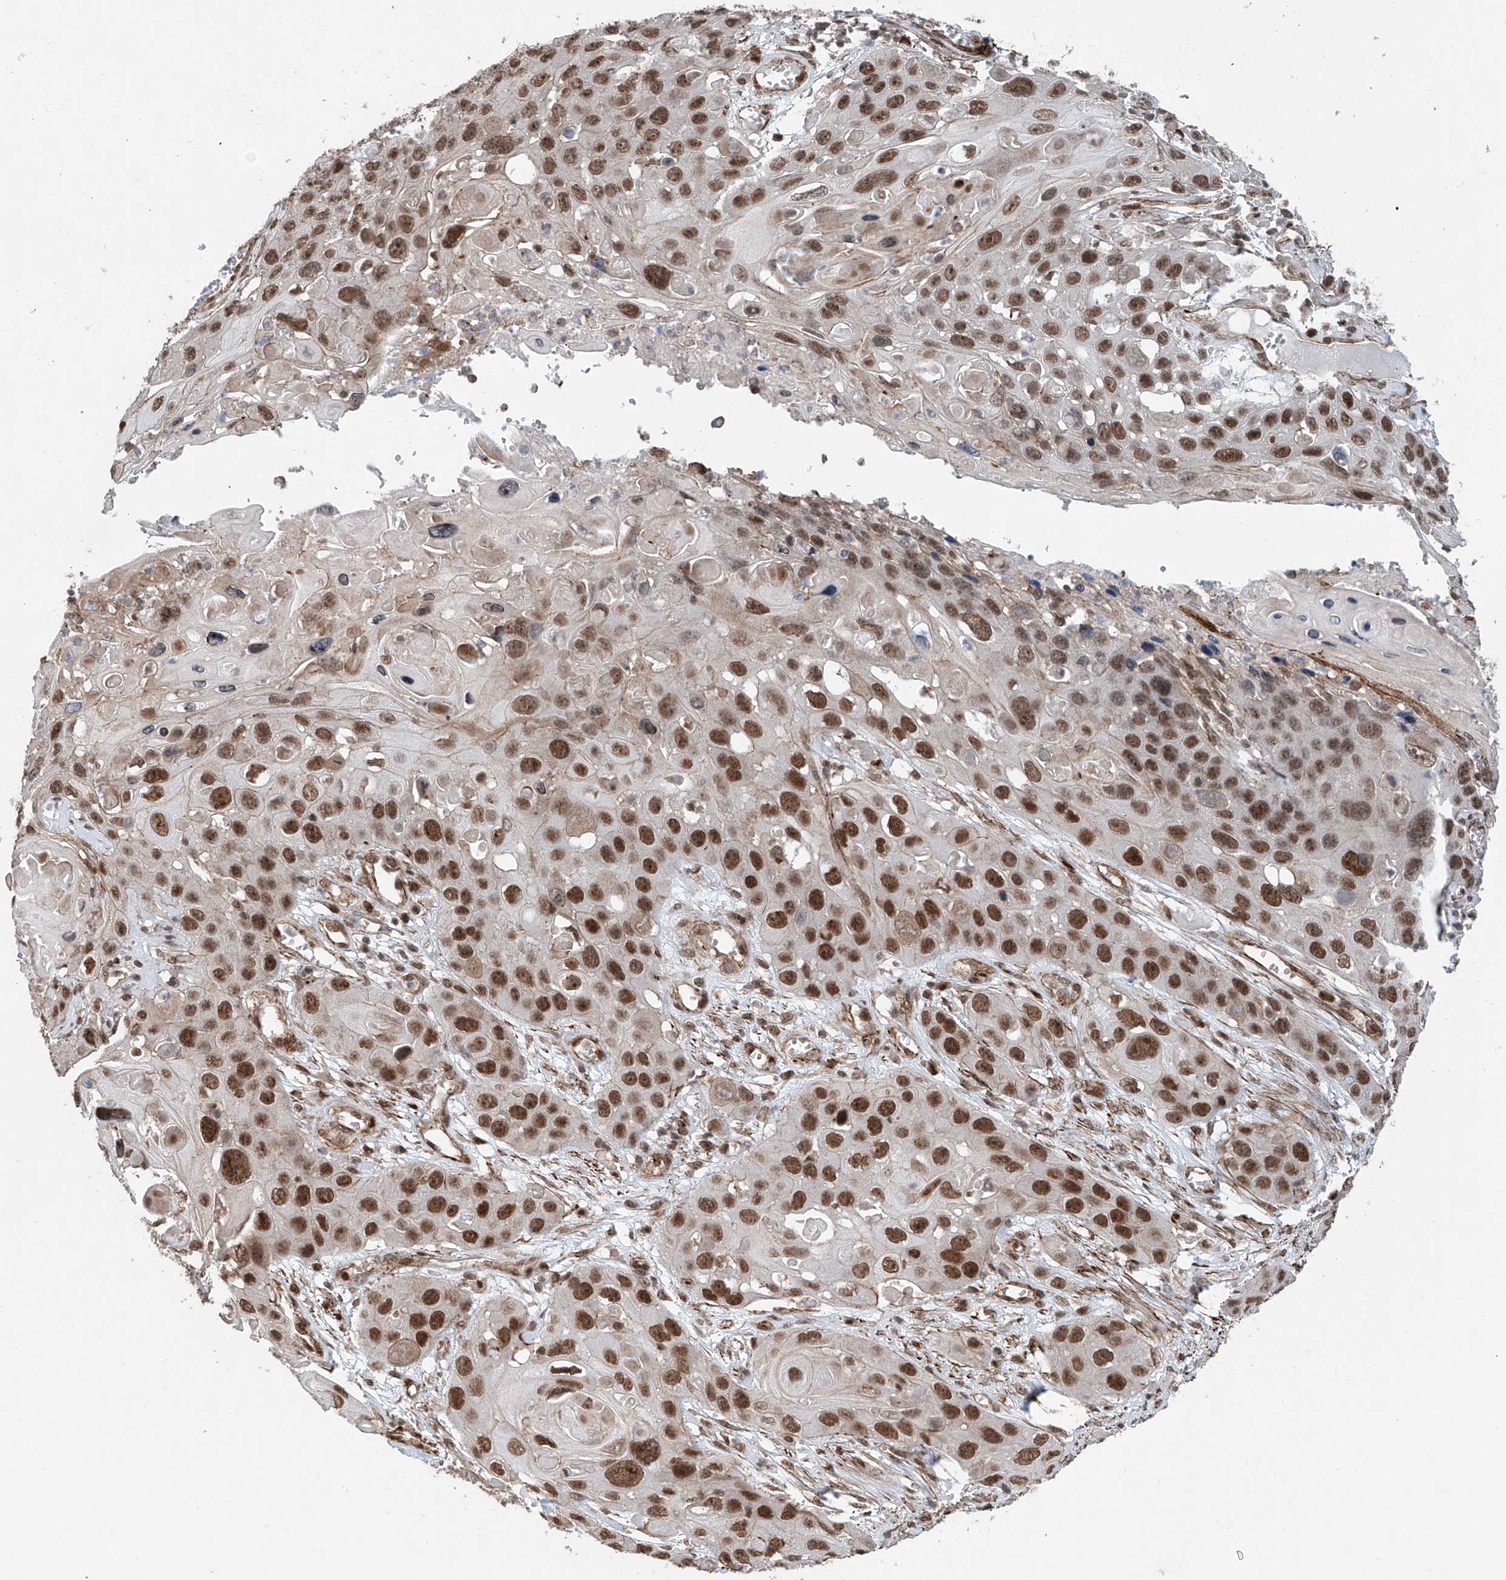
{"staining": {"intensity": "strong", "quantity": ">75%", "location": "nuclear"}, "tissue": "skin cancer", "cell_type": "Tumor cells", "image_type": "cancer", "snomed": [{"axis": "morphology", "description": "Squamous cell carcinoma, NOS"}, {"axis": "topography", "description": "Skin"}], "caption": "Squamous cell carcinoma (skin) stained with a protein marker displays strong staining in tumor cells.", "gene": "SDE2", "patient": {"sex": "male", "age": 55}}